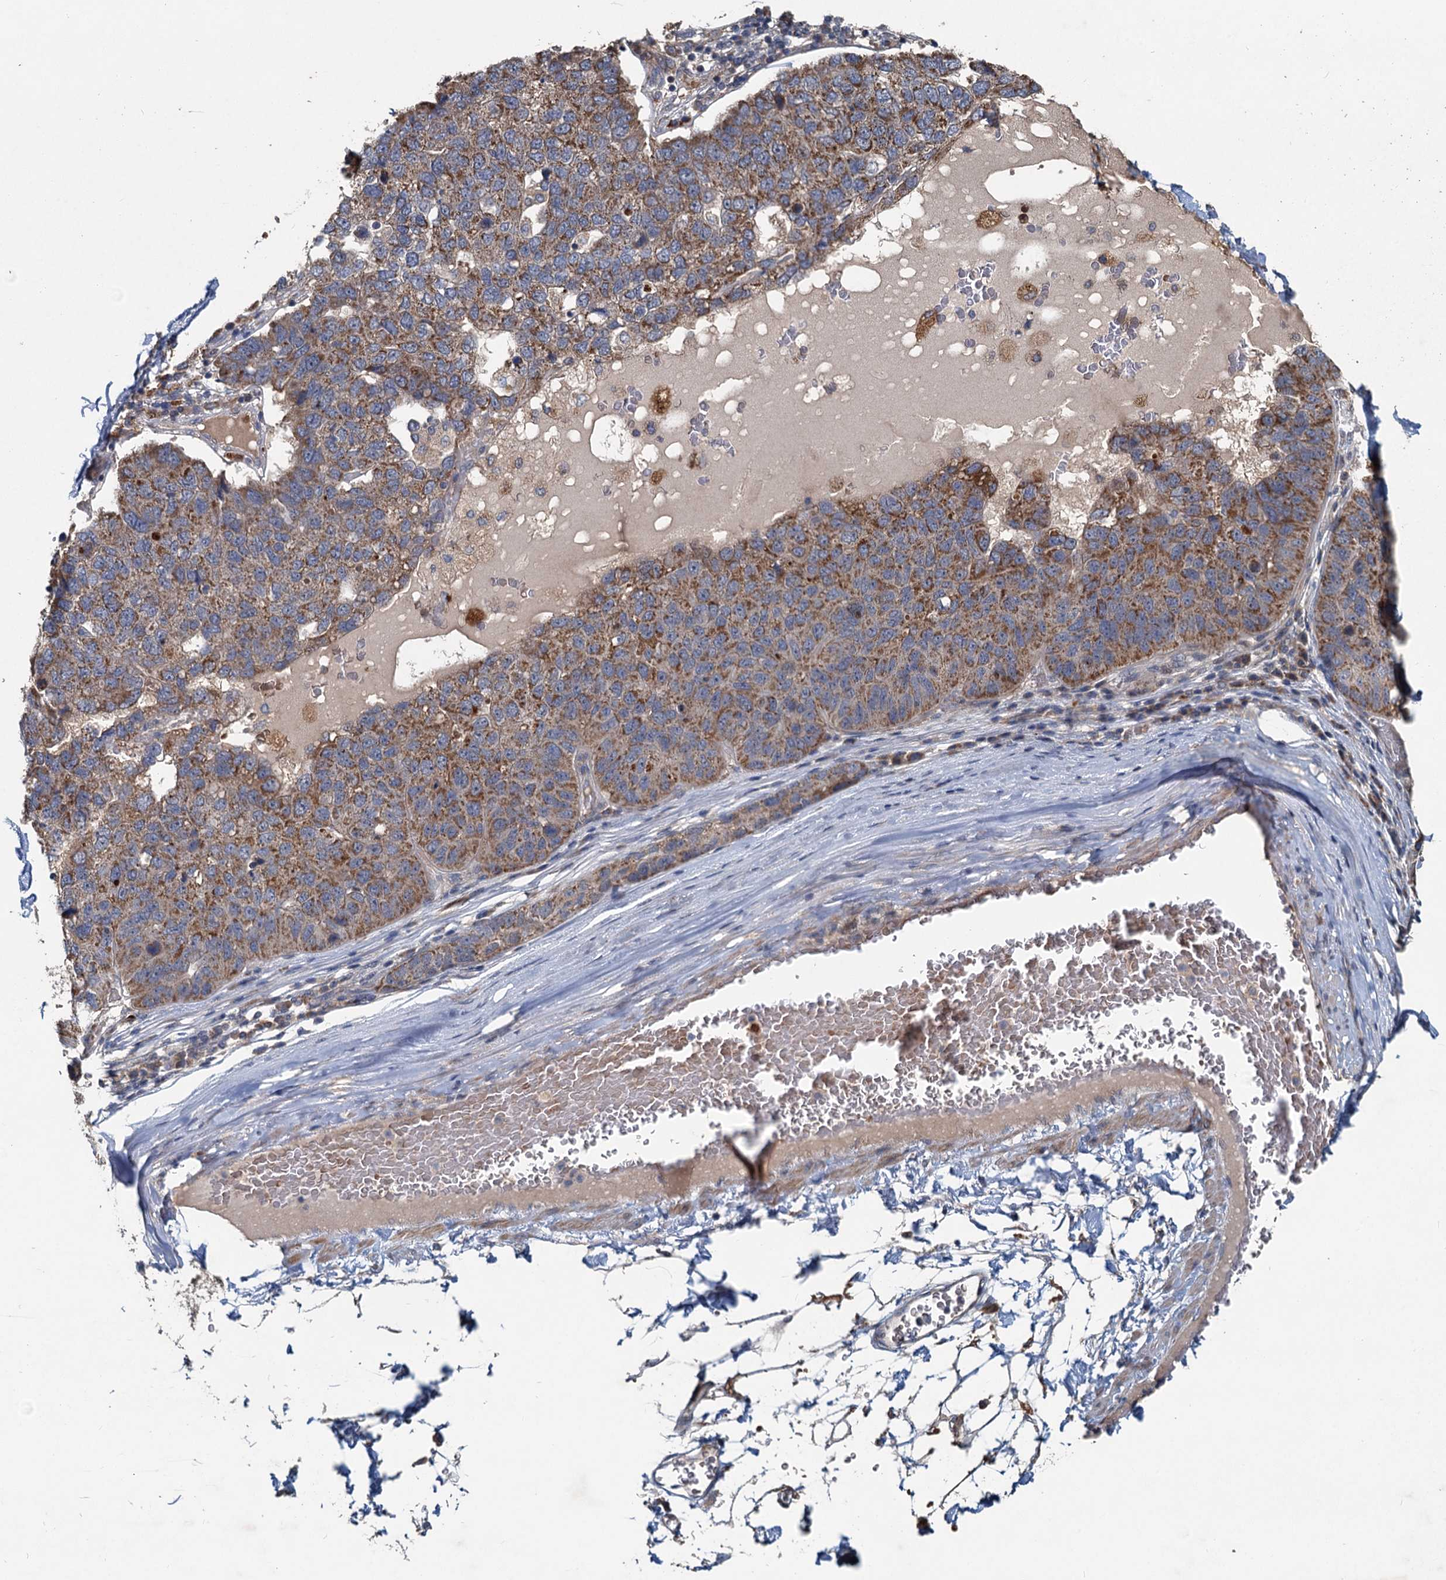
{"staining": {"intensity": "moderate", "quantity": ">75%", "location": "cytoplasmic/membranous"}, "tissue": "pancreatic cancer", "cell_type": "Tumor cells", "image_type": "cancer", "snomed": [{"axis": "morphology", "description": "Adenocarcinoma, NOS"}, {"axis": "topography", "description": "Pancreas"}], "caption": "Immunohistochemistry image of human pancreatic adenocarcinoma stained for a protein (brown), which shows medium levels of moderate cytoplasmic/membranous staining in approximately >75% of tumor cells.", "gene": "OTUB1", "patient": {"sex": "female", "age": 61}}